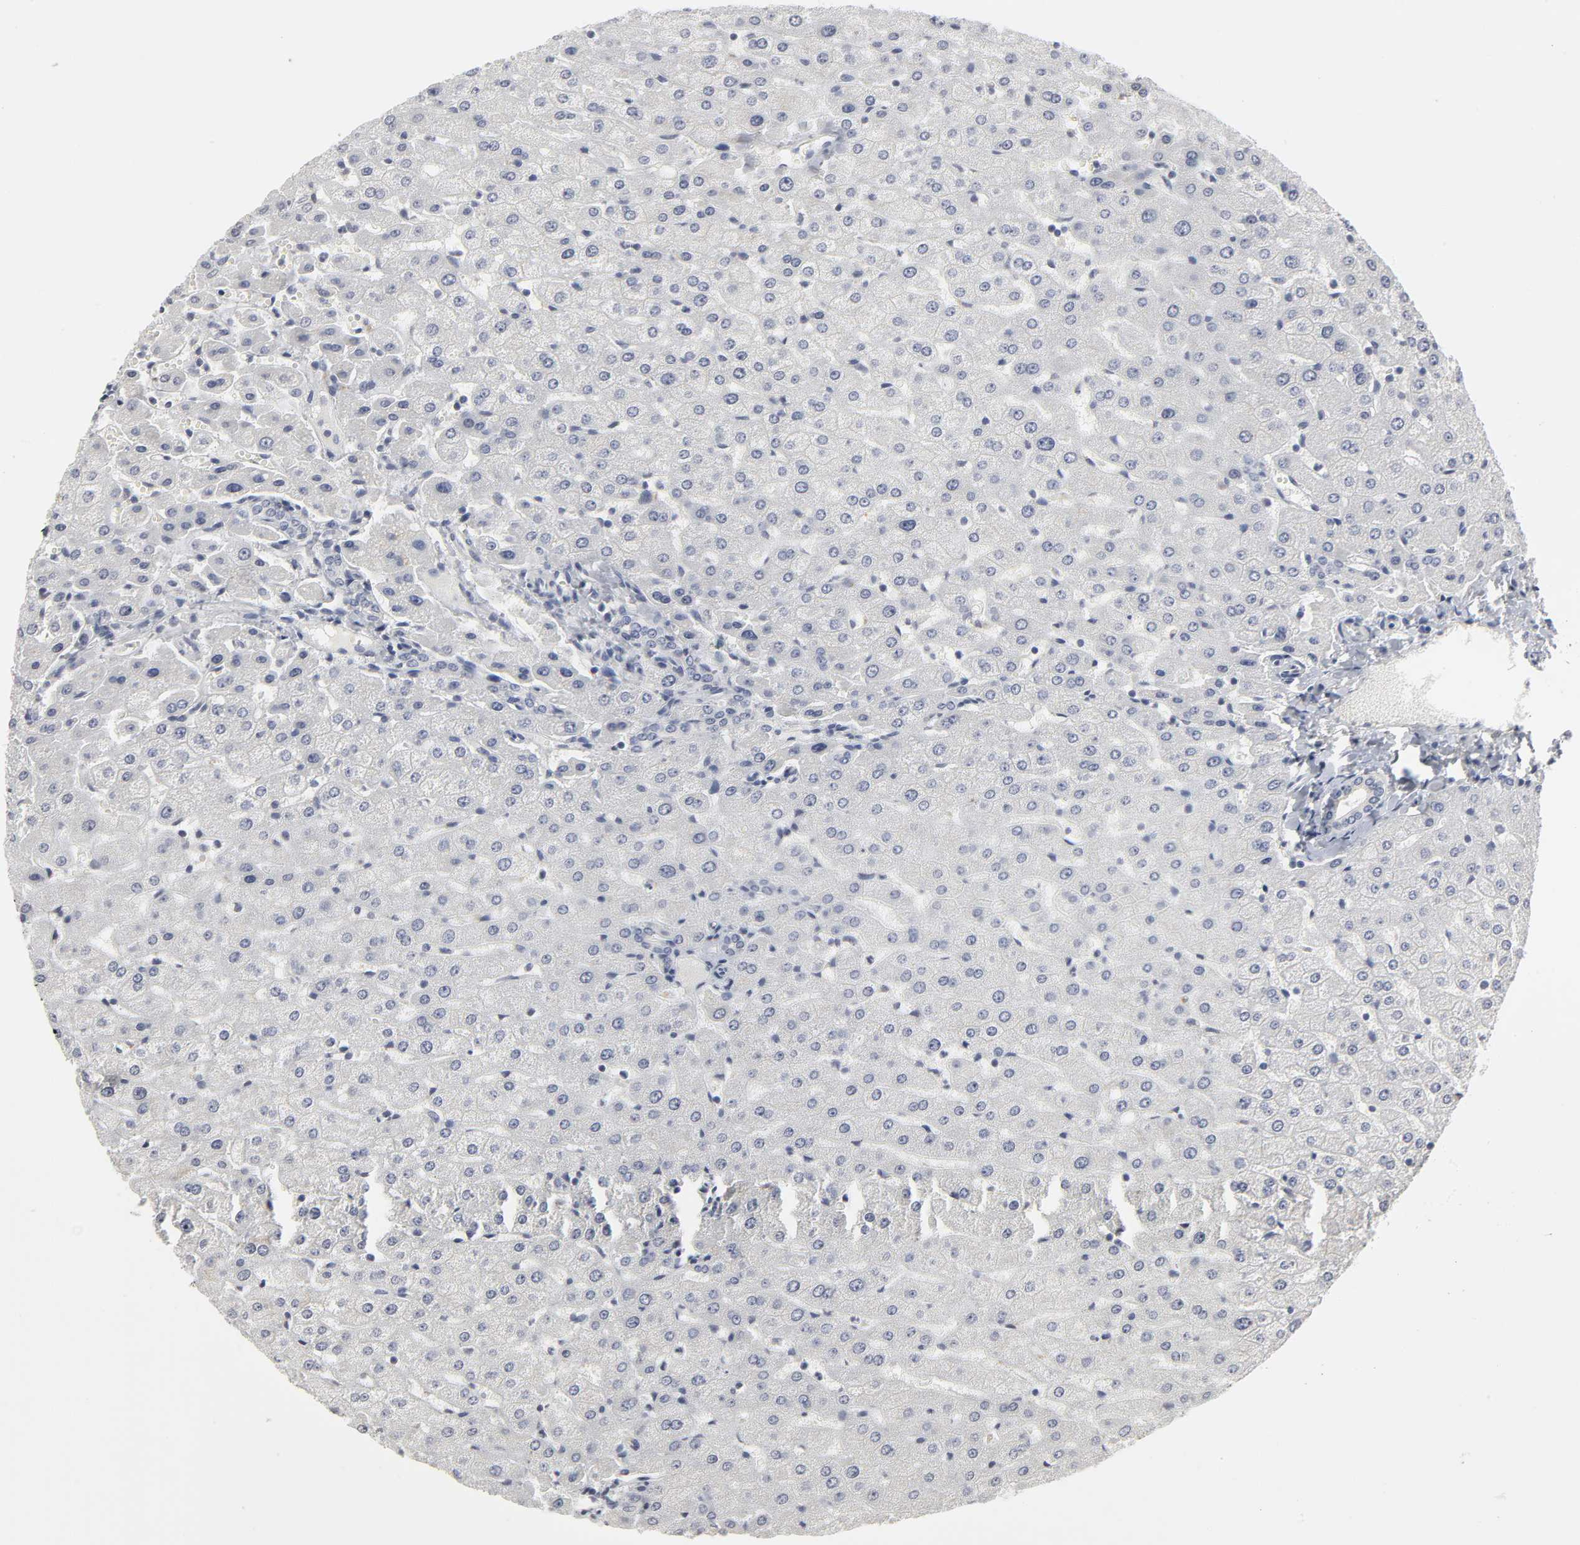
{"staining": {"intensity": "negative", "quantity": "none", "location": "none"}, "tissue": "liver", "cell_type": "Cholangiocytes", "image_type": "normal", "snomed": [{"axis": "morphology", "description": "Normal tissue, NOS"}, {"axis": "morphology", "description": "Fibrosis, NOS"}, {"axis": "topography", "description": "Liver"}], "caption": "Cholangiocytes are negative for brown protein staining in benign liver. (DAB immunohistochemistry (IHC) visualized using brightfield microscopy, high magnification).", "gene": "TCAP", "patient": {"sex": "female", "age": 29}}